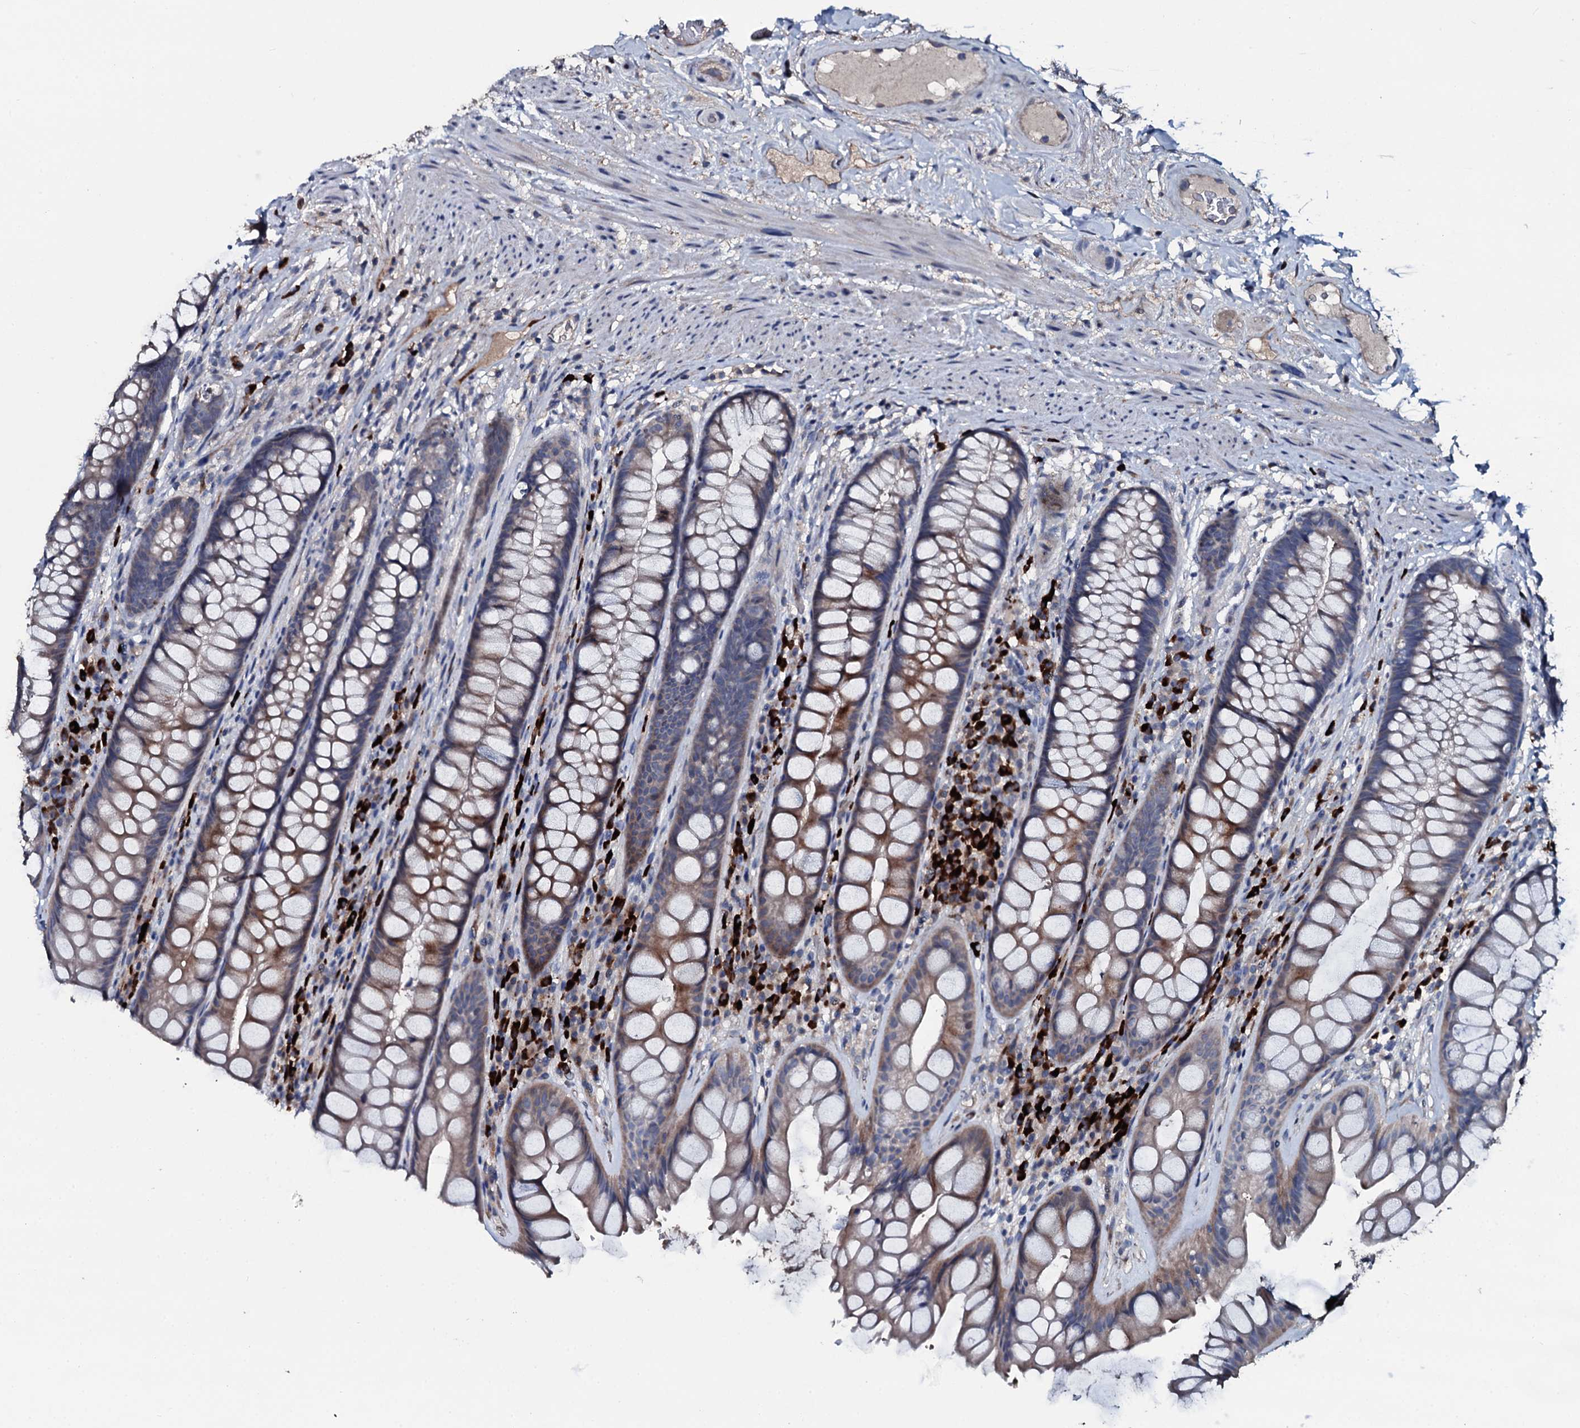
{"staining": {"intensity": "moderate", "quantity": "25%-75%", "location": "cytoplasmic/membranous"}, "tissue": "rectum", "cell_type": "Glandular cells", "image_type": "normal", "snomed": [{"axis": "morphology", "description": "Normal tissue, NOS"}, {"axis": "topography", "description": "Rectum"}], "caption": "Immunohistochemistry (IHC) (DAB (3,3'-diaminobenzidine)) staining of normal rectum displays moderate cytoplasmic/membranous protein positivity in about 25%-75% of glandular cells. The protein is stained brown, and the nuclei are stained in blue (DAB (3,3'-diaminobenzidine) IHC with brightfield microscopy, high magnification).", "gene": "IL12B", "patient": {"sex": "male", "age": 74}}